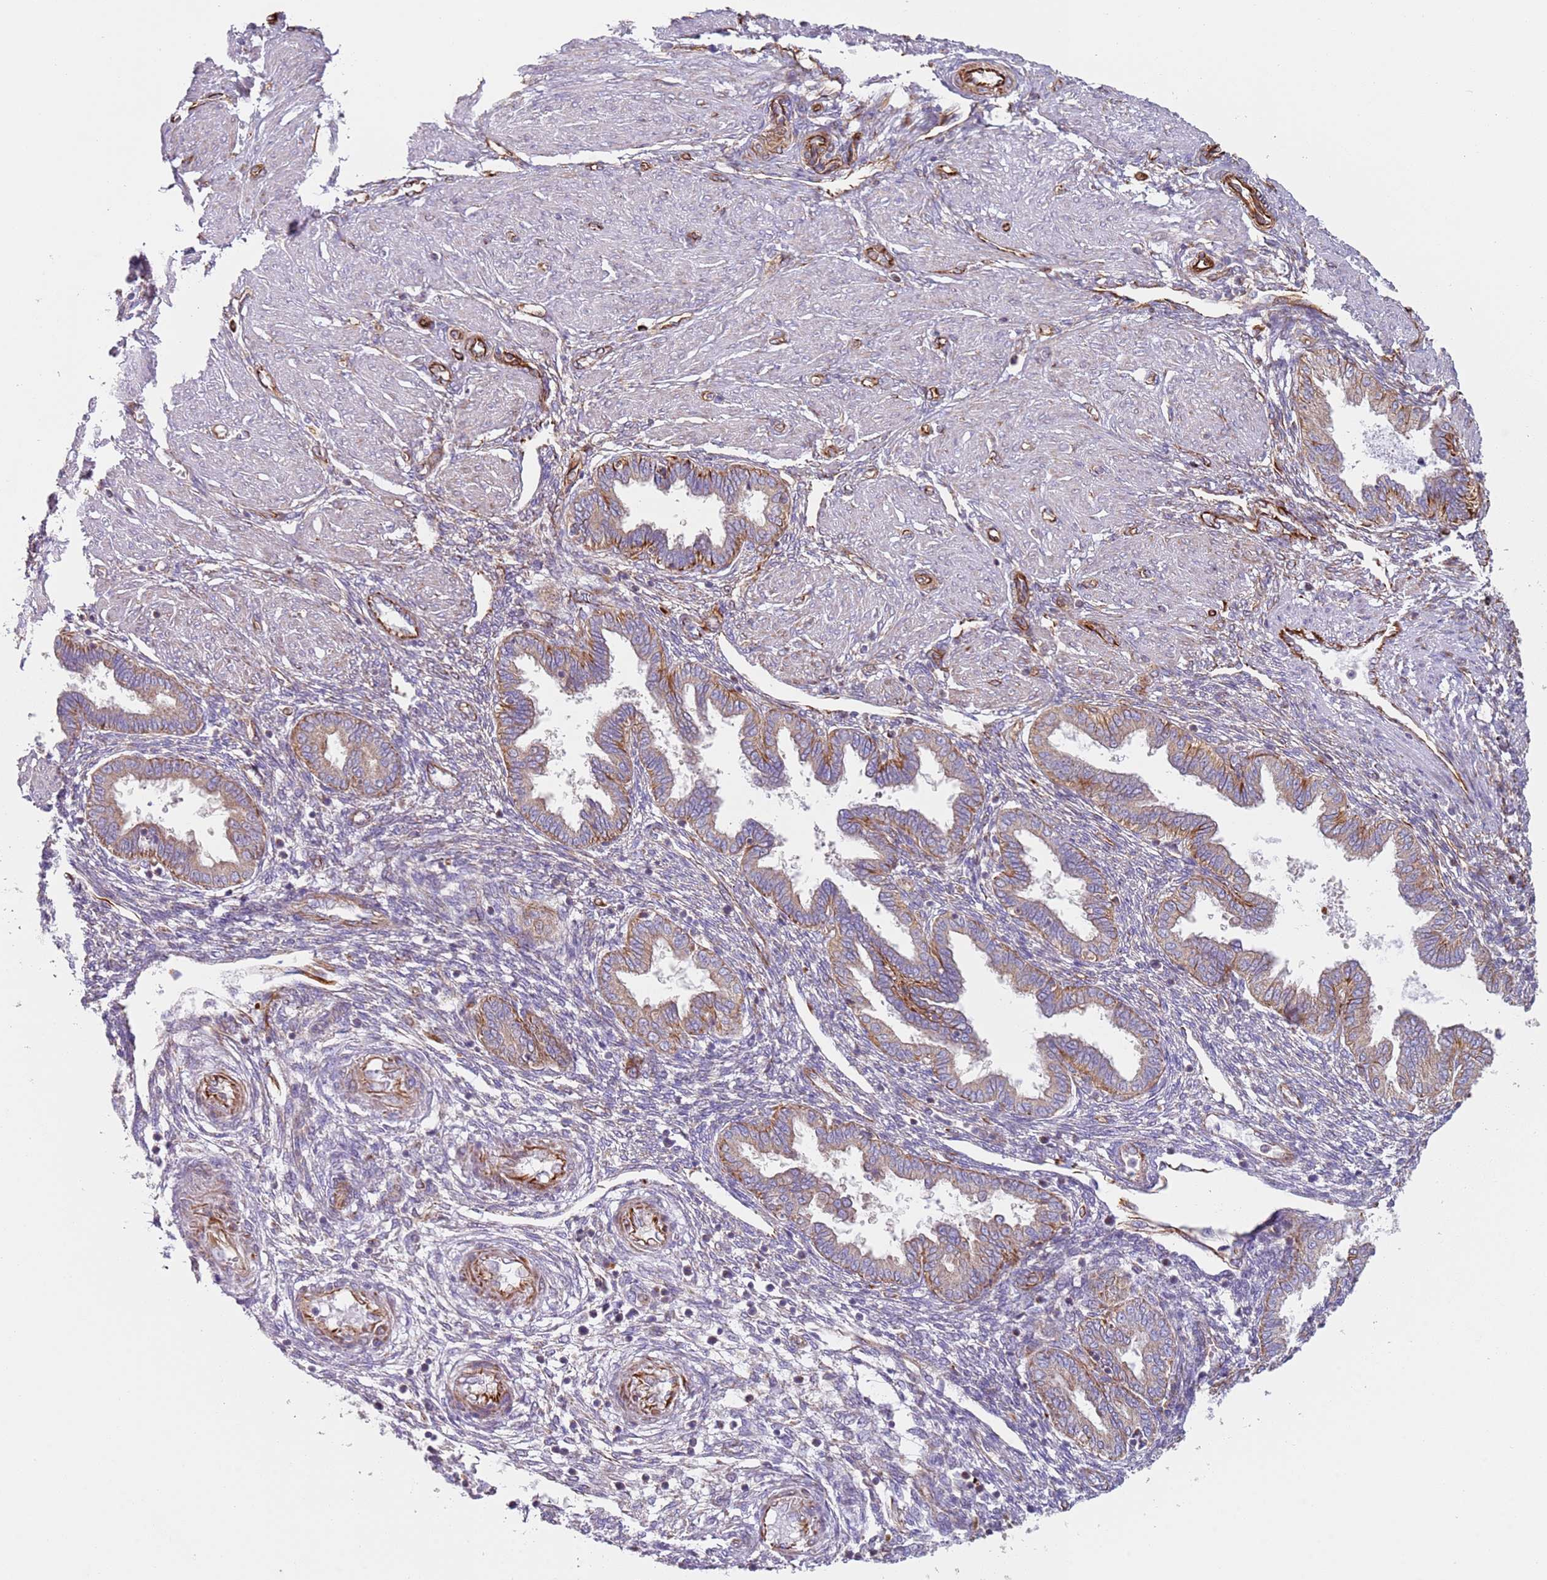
{"staining": {"intensity": "weak", "quantity": "<25%", "location": "cytoplasmic/membranous"}, "tissue": "endometrium", "cell_type": "Cells in endometrial stroma", "image_type": "normal", "snomed": [{"axis": "morphology", "description": "Normal tissue, NOS"}, {"axis": "topography", "description": "Endometrium"}], "caption": "Protein analysis of normal endometrium exhibits no significant positivity in cells in endometrial stroma.", "gene": "SNAPIN", "patient": {"sex": "female", "age": 33}}